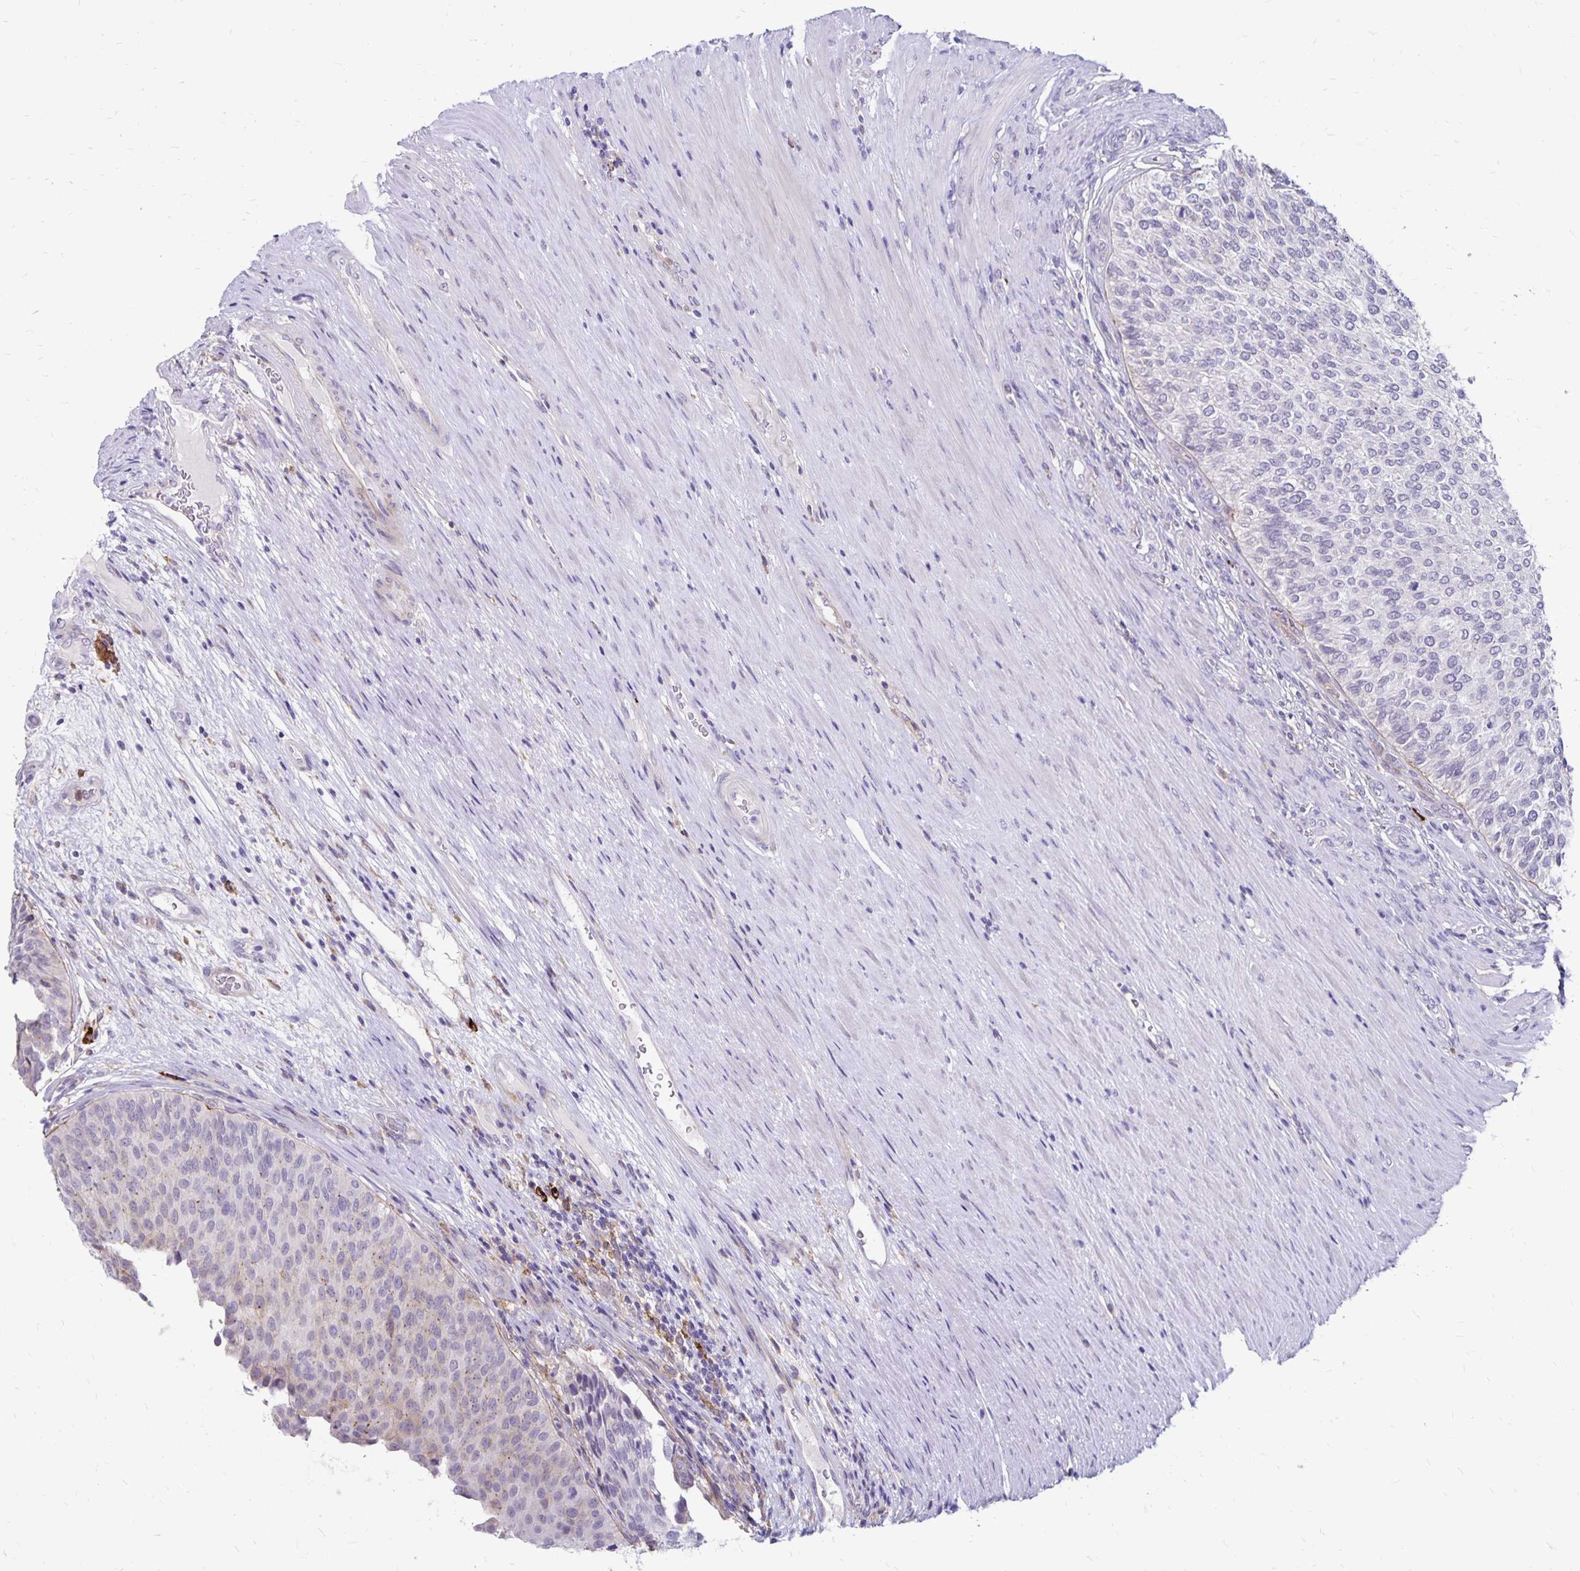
{"staining": {"intensity": "strong", "quantity": "<25%", "location": "cytoplasmic/membranous"}, "tissue": "urinary bladder", "cell_type": "Urothelial cells", "image_type": "normal", "snomed": [{"axis": "morphology", "description": "Normal tissue, NOS"}, {"axis": "topography", "description": "Urinary bladder"}, {"axis": "topography", "description": "Prostate"}], "caption": "Protein expression by IHC reveals strong cytoplasmic/membranous expression in approximately <25% of urothelial cells in normal urinary bladder. (IHC, brightfield microscopy, high magnification).", "gene": "TNS3", "patient": {"sex": "male", "age": 77}}